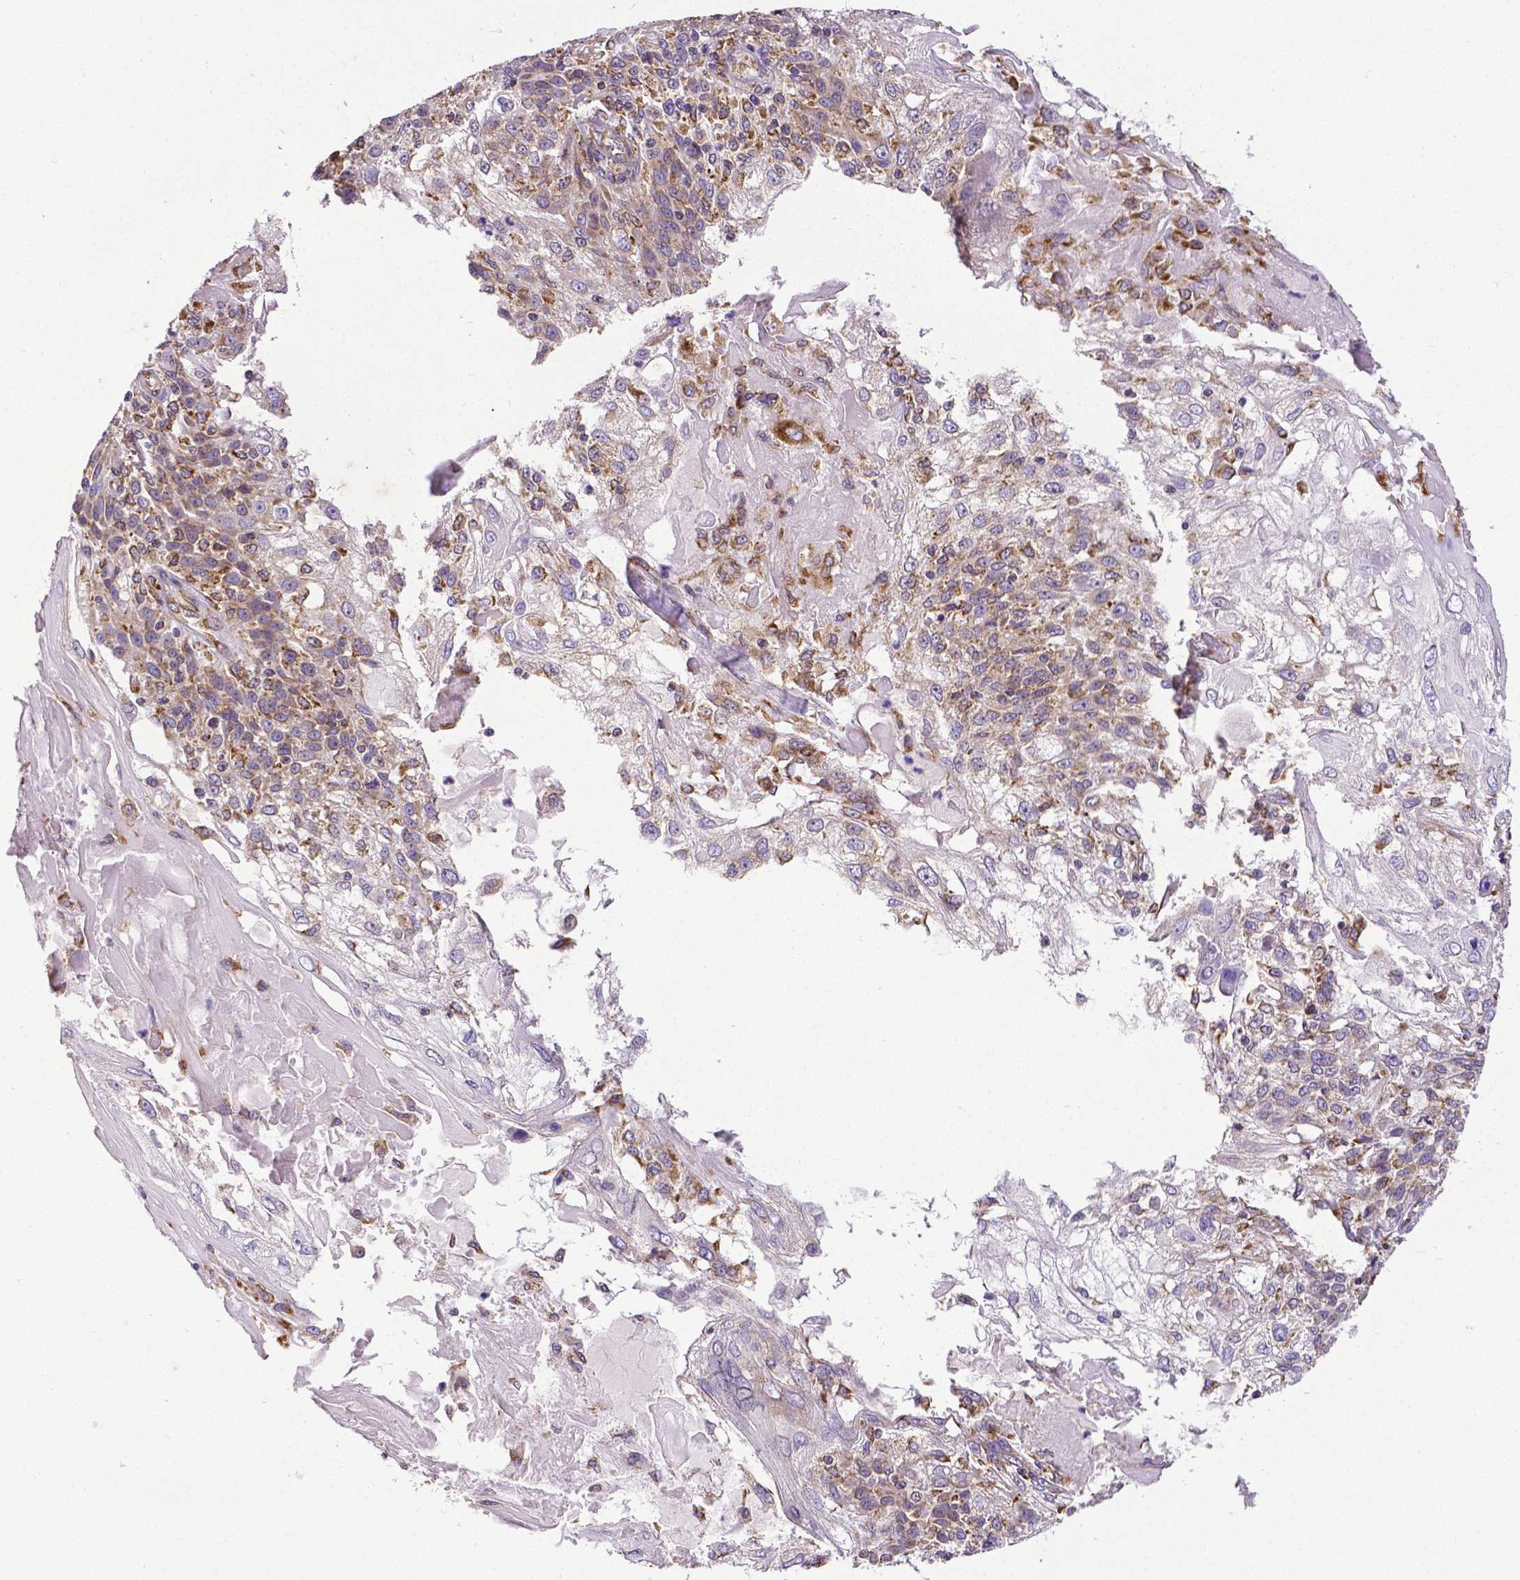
{"staining": {"intensity": "moderate", "quantity": "<25%", "location": "cytoplasmic/membranous"}, "tissue": "skin cancer", "cell_type": "Tumor cells", "image_type": "cancer", "snomed": [{"axis": "morphology", "description": "Normal tissue, NOS"}, {"axis": "morphology", "description": "Squamous cell carcinoma, NOS"}, {"axis": "topography", "description": "Skin"}], "caption": "Immunohistochemistry (IHC) (DAB) staining of human skin squamous cell carcinoma displays moderate cytoplasmic/membranous protein expression in about <25% of tumor cells.", "gene": "MTDH", "patient": {"sex": "female", "age": 83}}